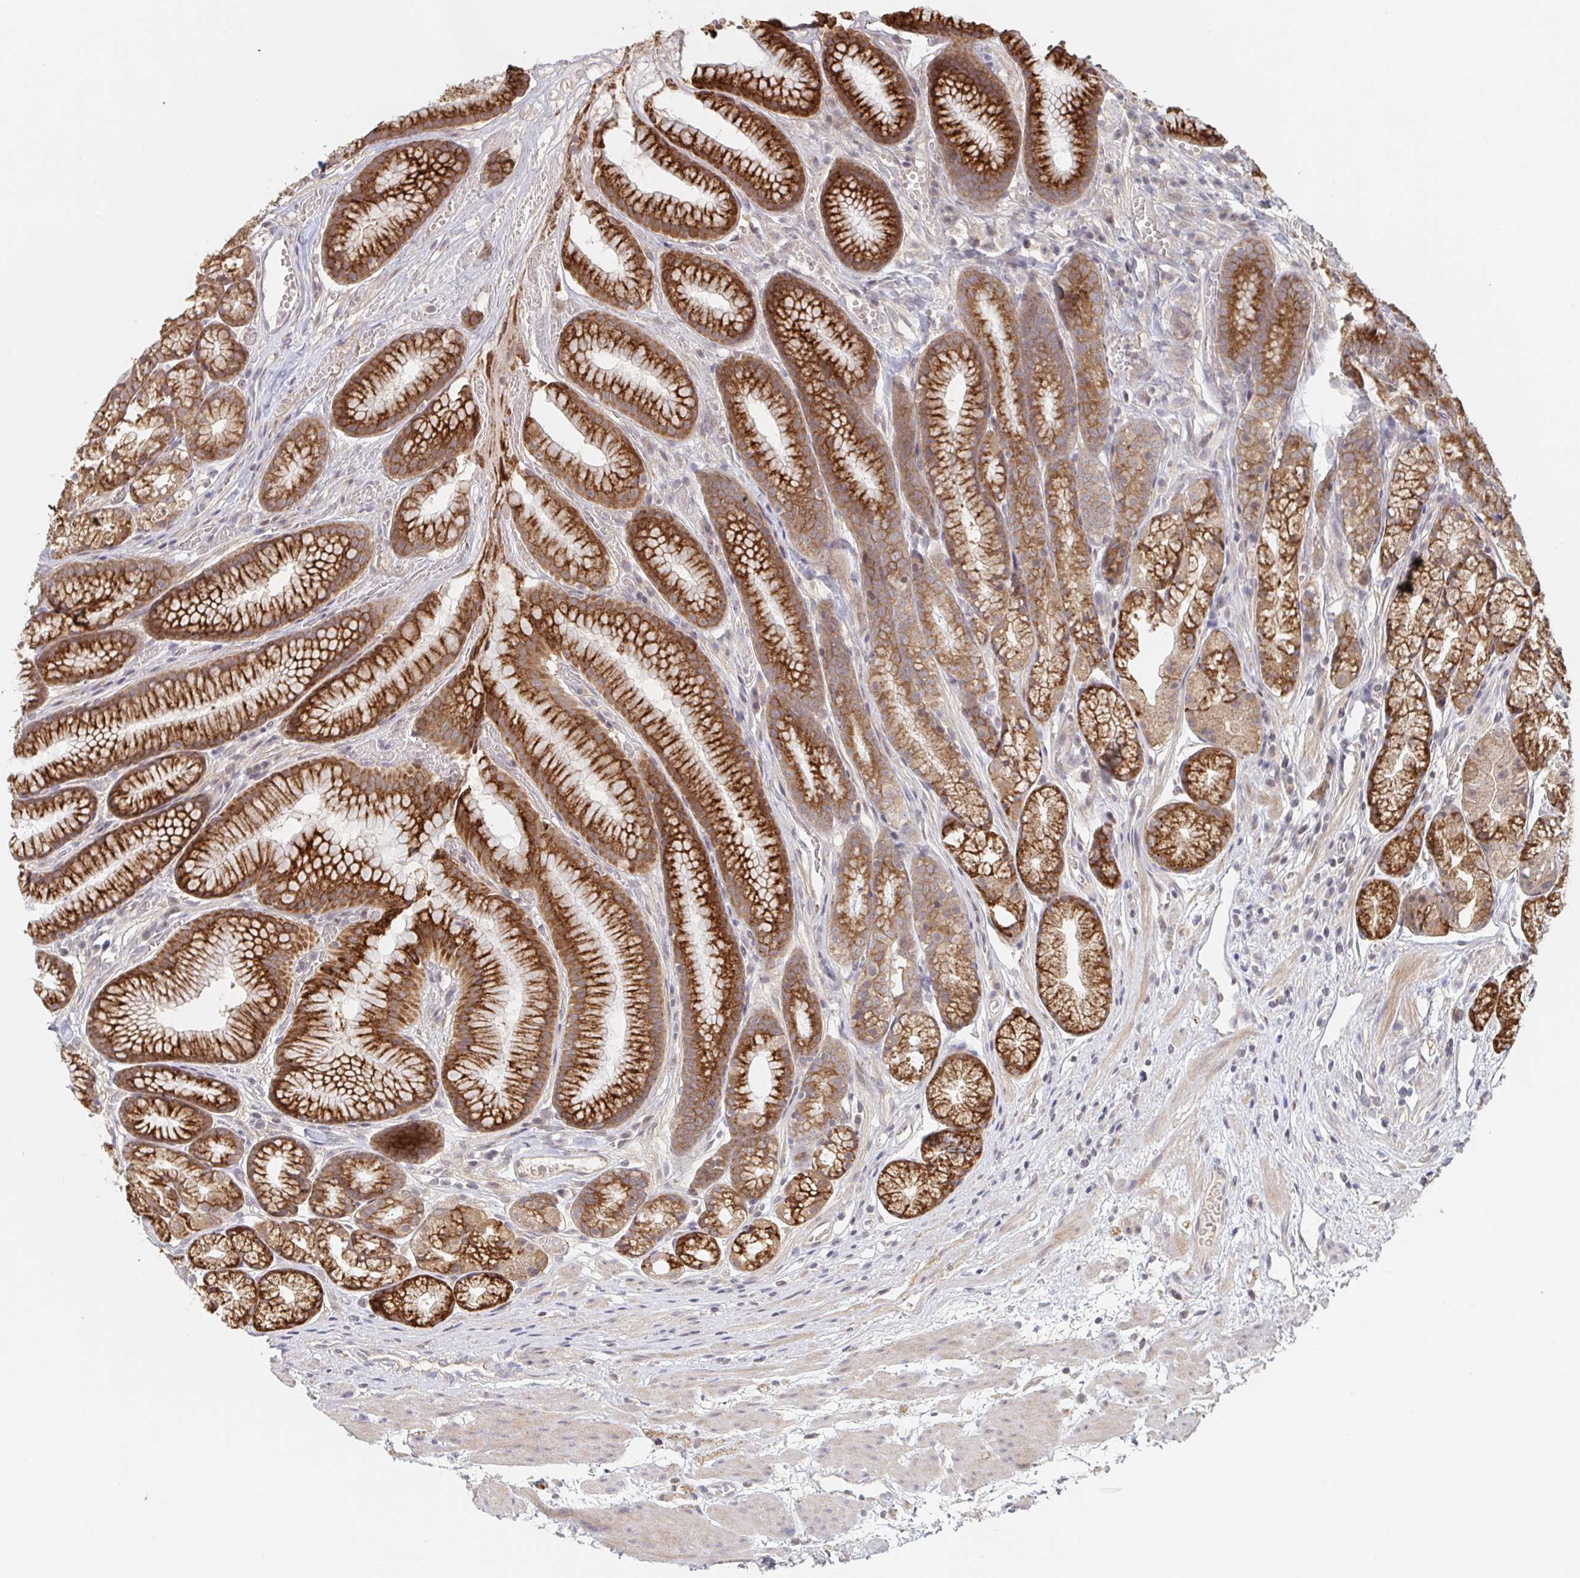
{"staining": {"intensity": "strong", "quantity": ">75%", "location": "cytoplasmic/membranous"}, "tissue": "stomach", "cell_type": "Glandular cells", "image_type": "normal", "snomed": [{"axis": "morphology", "description": "Normal tissue, NOS"}, {"axis": "topography", "description": "Smooth muscle"}, {"axis": "topography", "description": "Stomach"}], "caption": "Strong cytoplasmic/membranous staining for a protein is identified in about >75% of glandular cells of unremarkable stomach using immunohistochemistry (IHC).", "gene": "DCST1", "patient": {"sex": "male", "age": 70}}